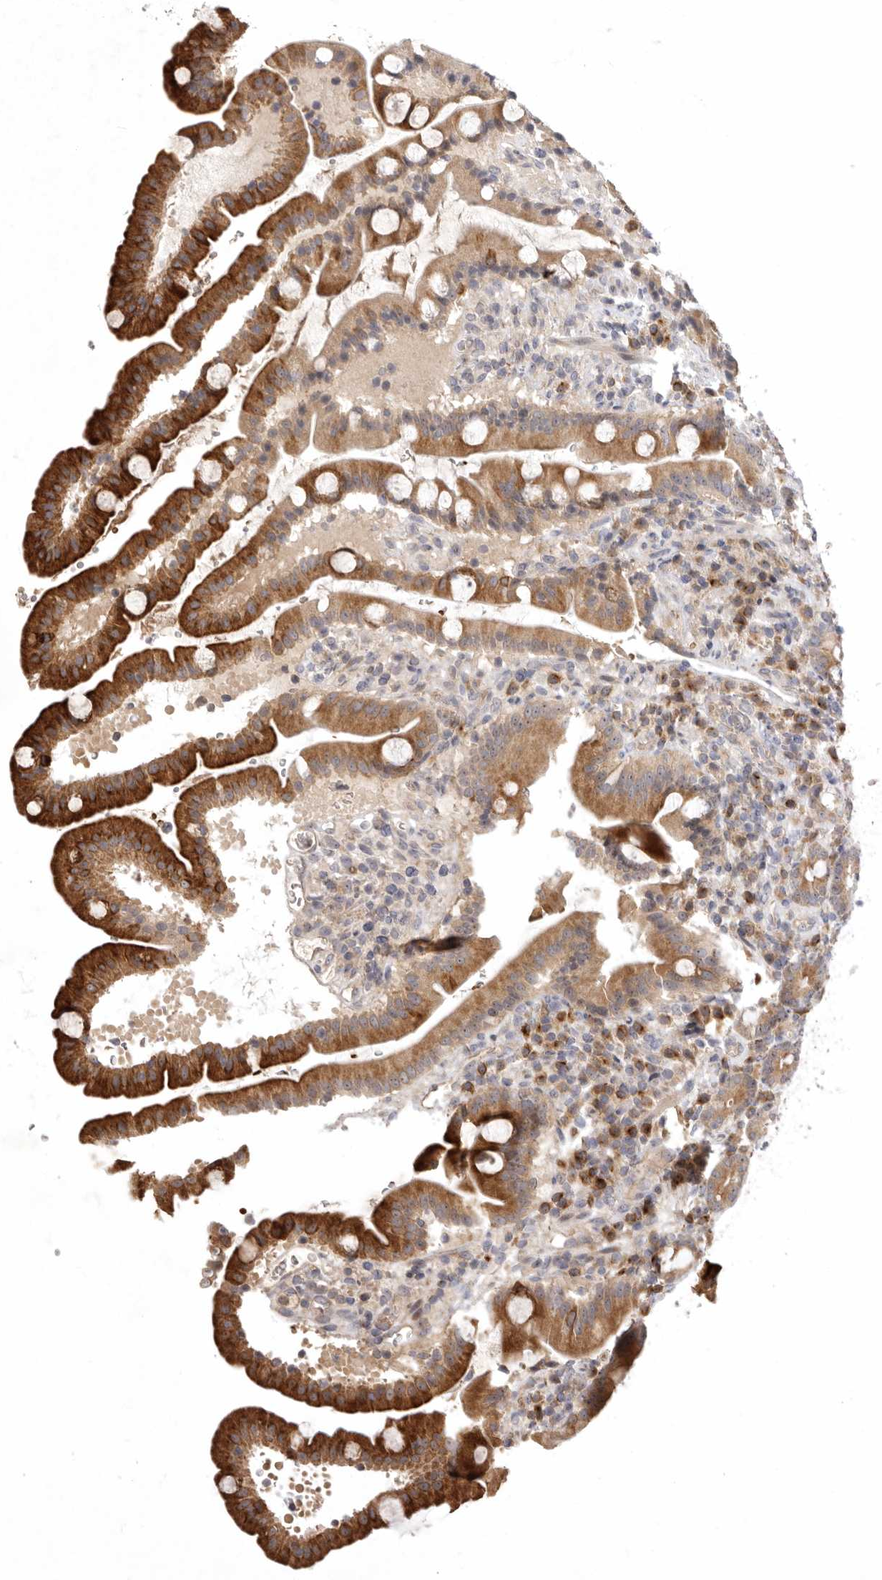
{"staining": {"intensity": "strong", "quantity": "25%-75%", "location": "cytoplasmic/membranous"}, "tissue": "duodenum", "cell_type": "Glandular cells", "image_type": "normal", "snomed": [{"axis": "morphology", "description": "Normal tissue, NOS"}, {"axis": "topography", "description": "Duodenum"}], "caption": "Immunohistochemistry (IHC) of normal human duodenum reveals high levels of strong cytoplasmic/membranous positivity in about 25%-75% of glandular cells. The staining was performed using DAB, with brown indicating positive protein expression. Nuclei are stained blue with hematoxylin.", "gene": "KIF2B", "patient": {"sex": "male", "age": 54}}